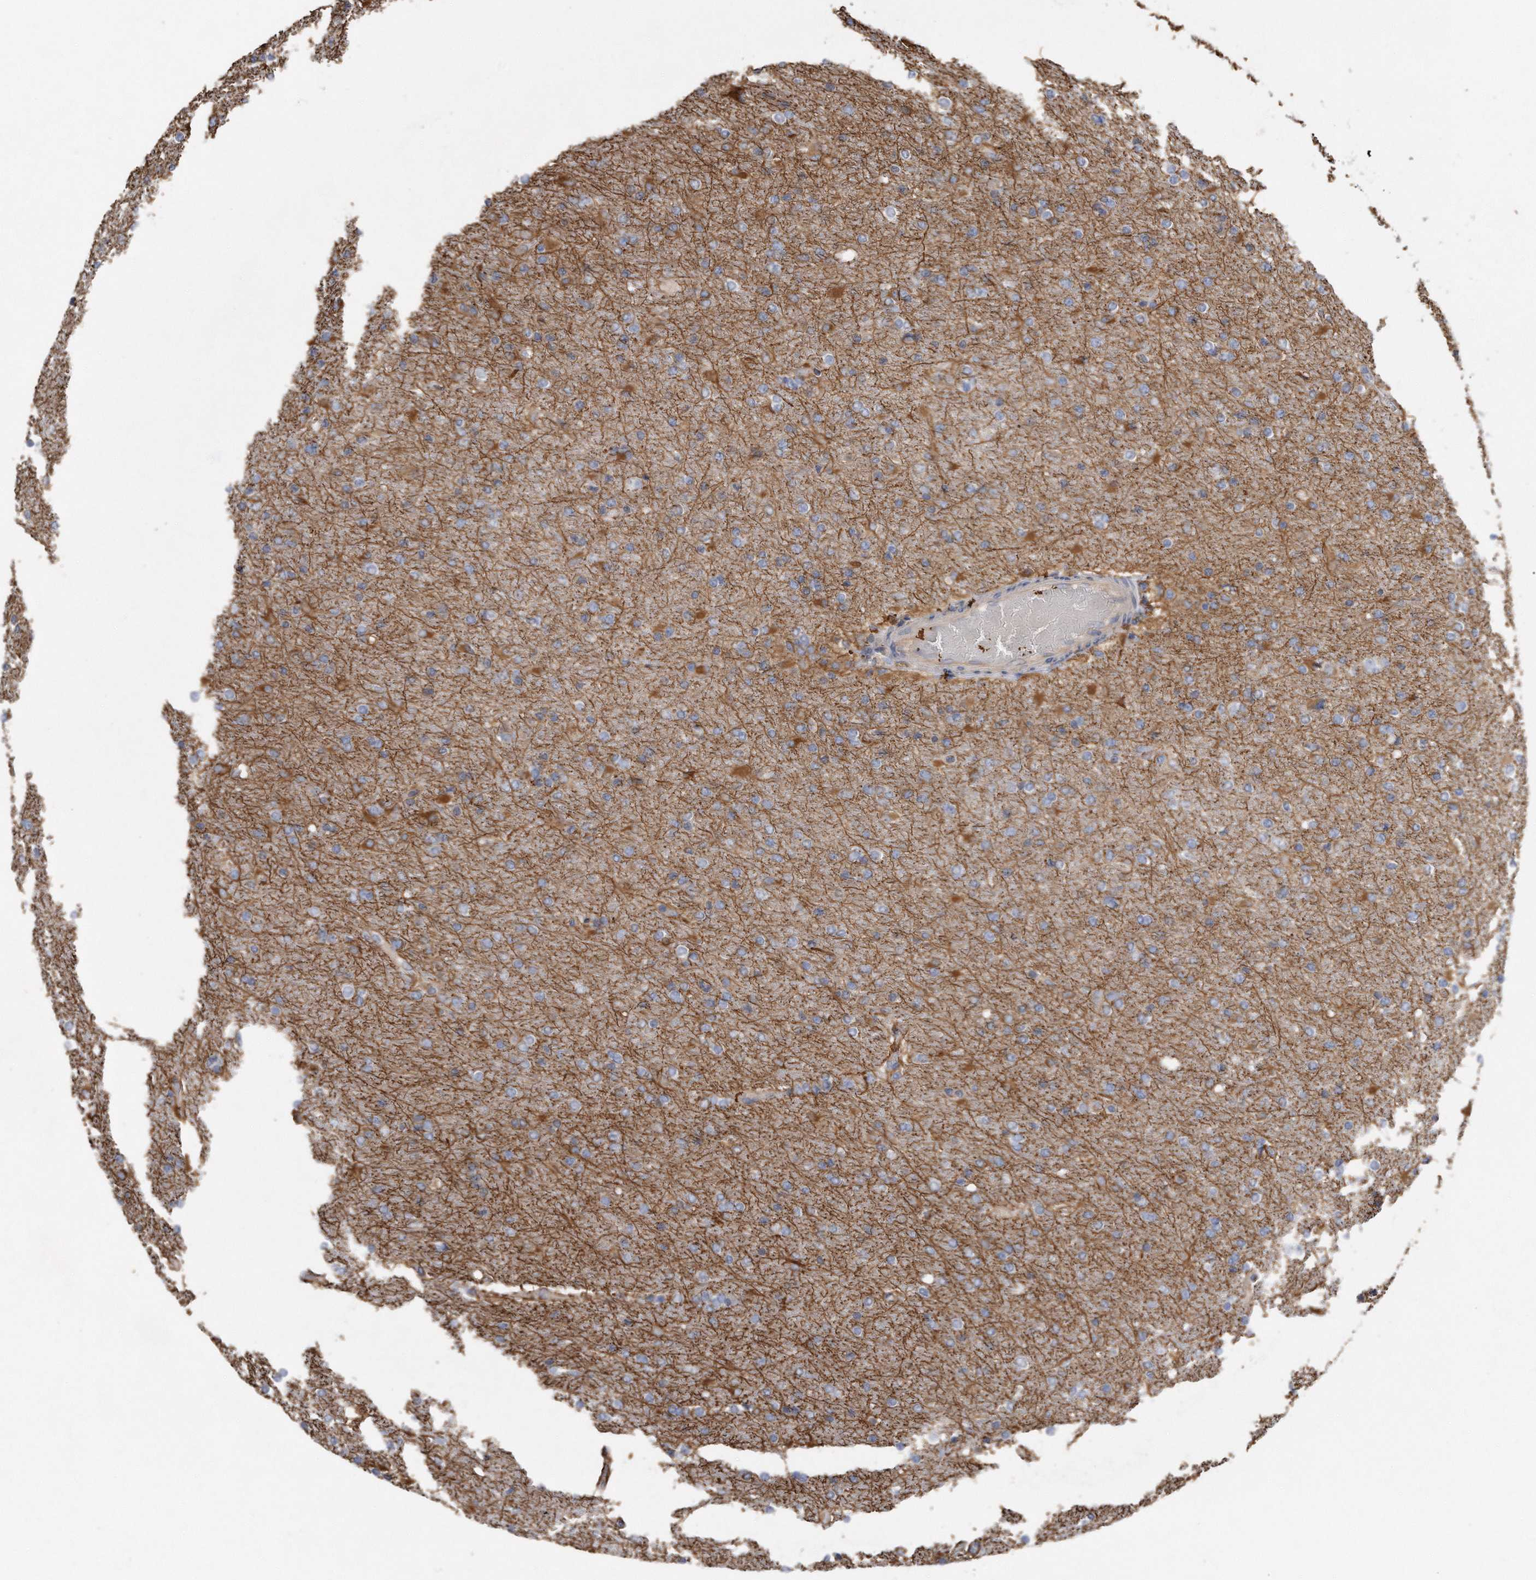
{"staining": {"intensity": "weak", "quantity": "<25%", "location": "cytoplasmic/membranous"}, "tissue": "glioma", "cell_type": "Tumor cells", "image_type": "cancer", "snomed": [{"axis": "morphology", "description": "Glioma, malignant, High grade"}, {"axis": "topography", "description": "Cerebral cortex"}], "caption": "Immunohistochemical staining of malignant glioma (high-grade) reveals no significant expression in tumor cells.", "gene": "GPC1", "patient": {"sex": "female", "age": 36}}